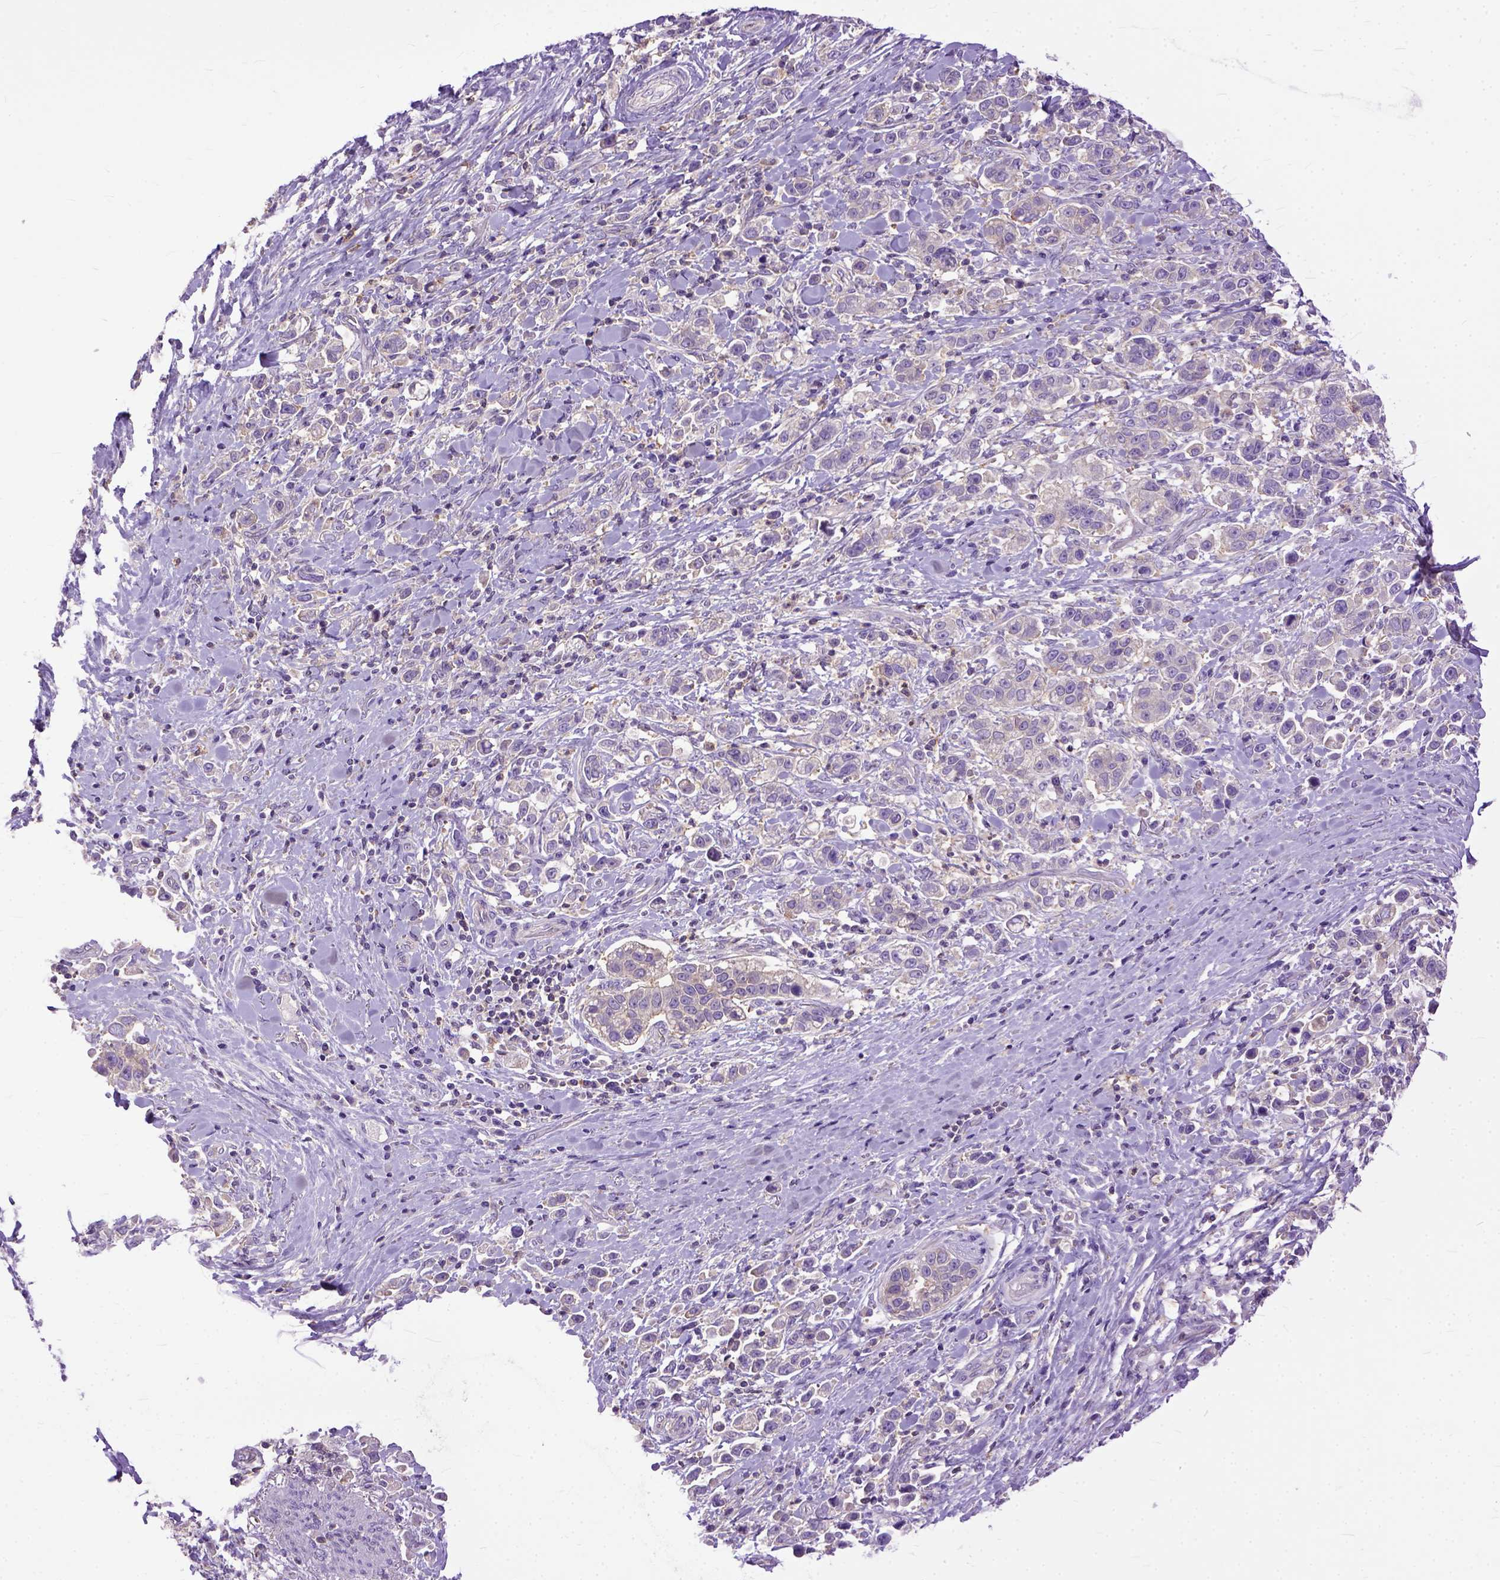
{"staining": {"intensity": "weak", "quantity": "<25%", "location": "cytoplasmic/membranous"}, "tissue": "stomach cancer", "cell_type": "Tumor cells", "image_type": "cancer", "snomed": [{"axis": "morphology", "description": "Adenocarcinoma, NOS"}, {"axis": "topography", "description": "Stomach"}], "caption": "There is no significant expression in tumor cells of adenocarcinoma (stomach).", "gene": "NAMPT", "patient": {"sex": "male", "age": 93}}